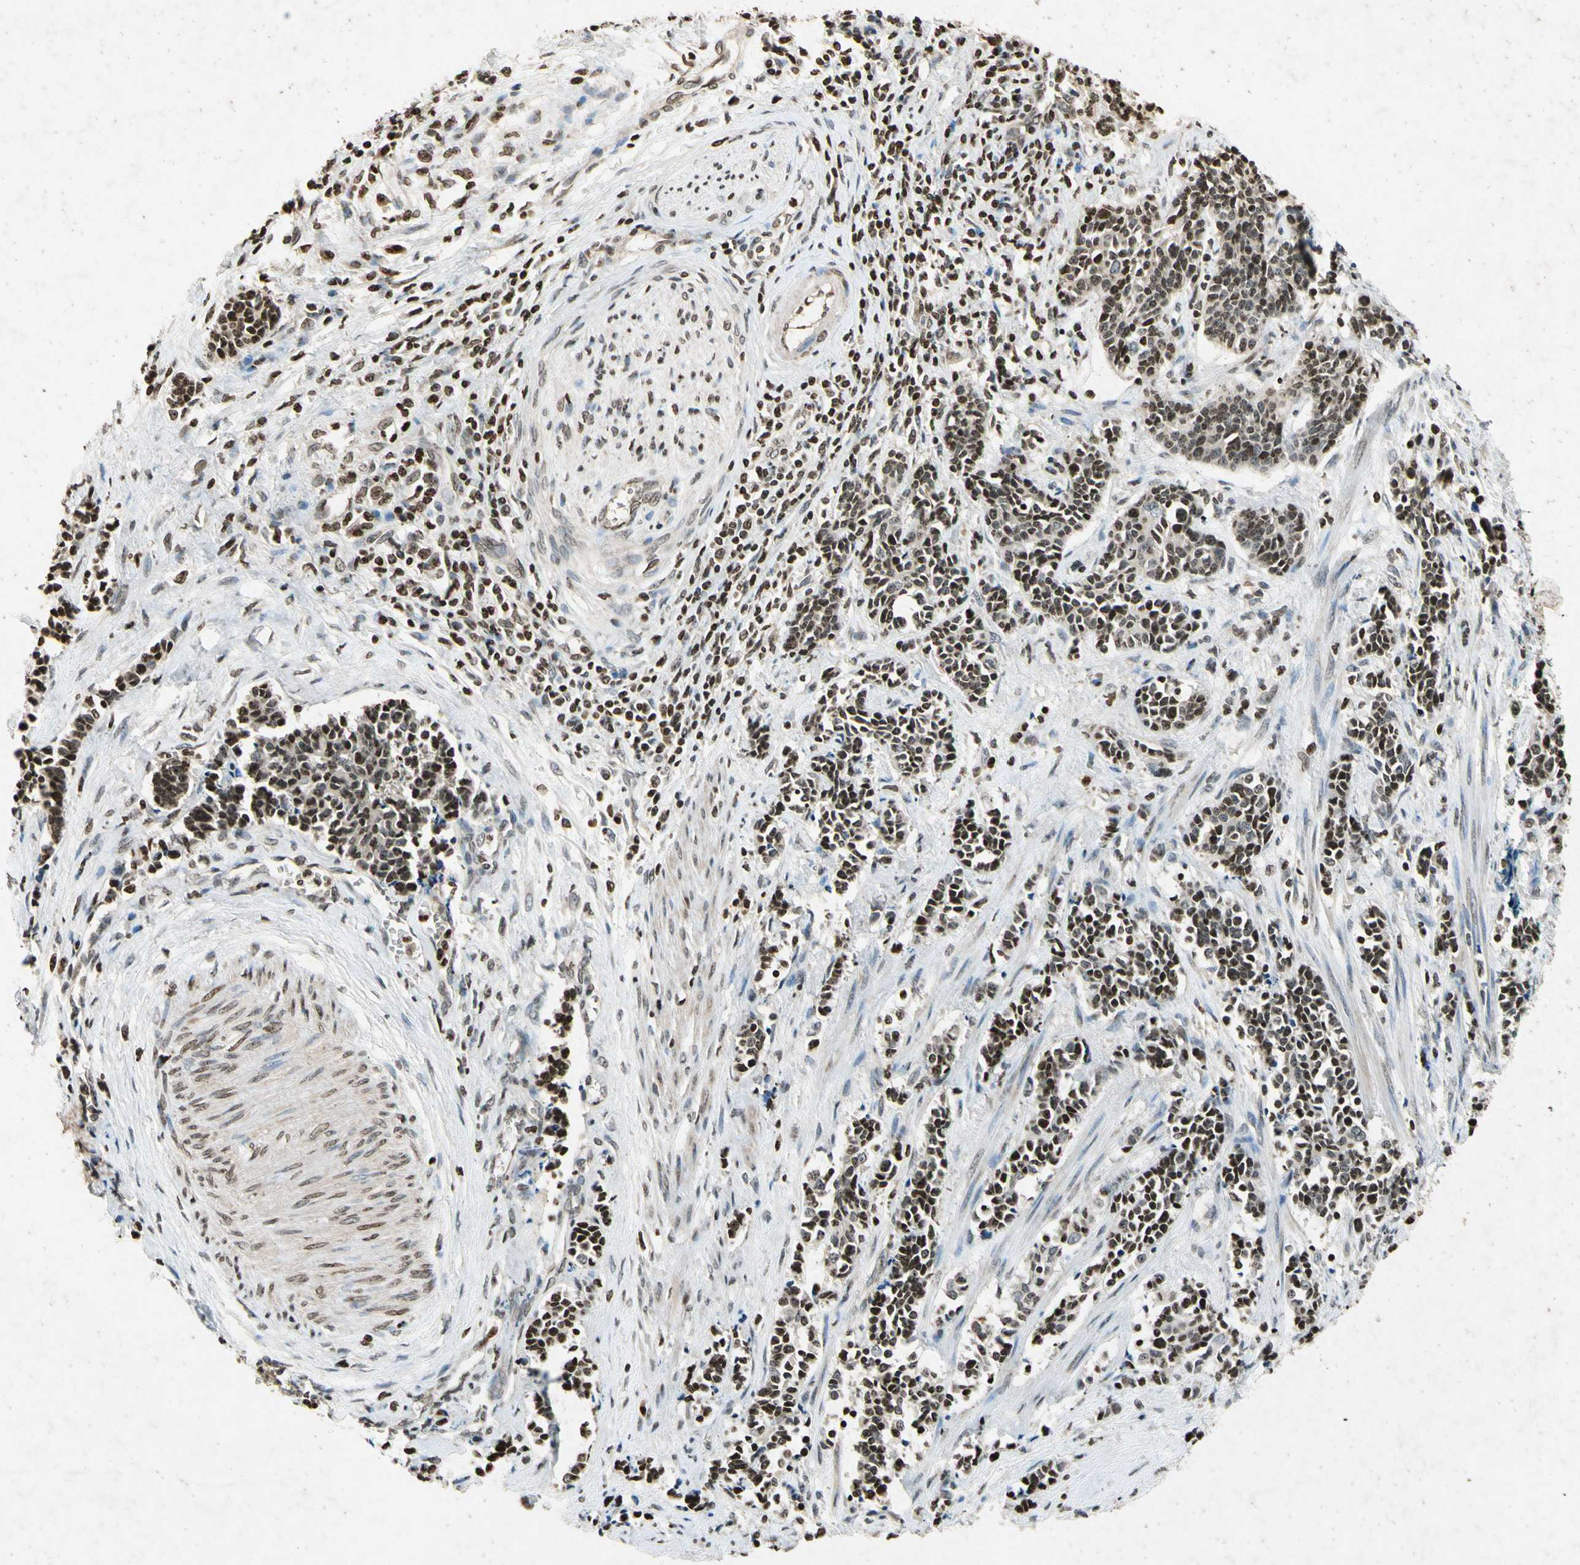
{"staining": {"intensity": "strong", "quantity": "25%-75%", "location": "nuclear"}, "tissue": "cervical cancer", "cell_type": "Tumor cells", "image_type": "cancer", "snomed": [{"axis": "morphology", "description": "Squamous cell carcinoma, NOS"}, {"axis": "topography", "description": "Cervix"}], "caption": "DAB (3,3'-diaminobenzidine) immunohistochemical staining of human cervical cancer reveals strong nuclear protein expression in about 25%-75% of tumor cells.", "gene": "HOXB3", "patient": {"sex": "female", "age": 35}}